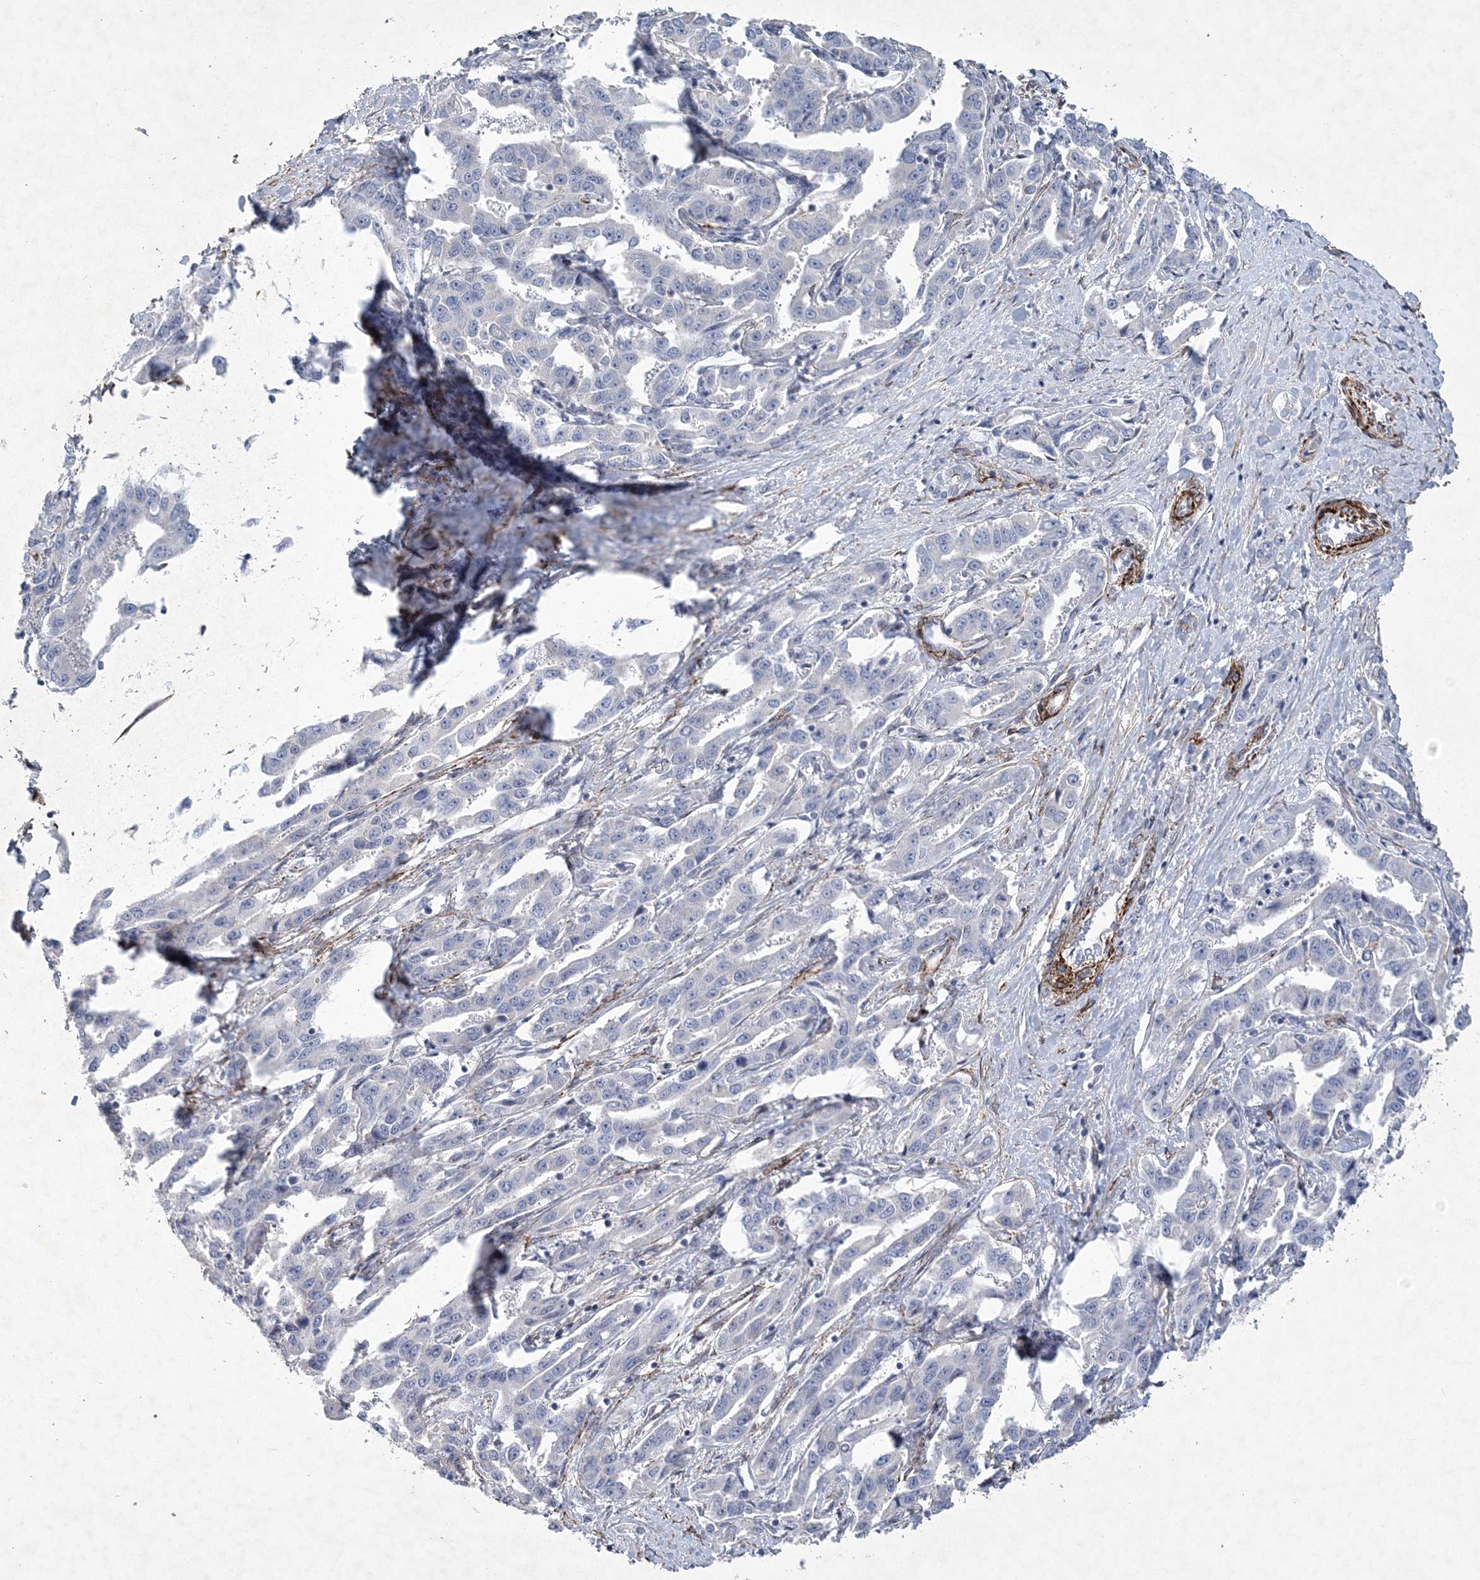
{"staining": {"intensity": "negative", "quantity": "none", "location": "none"}, "tissue": "liver cancer", "cell_type": "Tumor cells", "image_type": "cancer", "snomed": [{"axis": "morphology", "description": "Cholangiocarcinoma"}, {"axis": "topography", "description": "Liver"}], "caption": "This histopathology image is of liver cholangiocarcinoma stained with IHC to label a protein in brown with the nuclei are counter-stained blue. There is no positivity in tumor cells.", "gene": "ARSJ", "patient": {"sex": "male", "age": 59}}